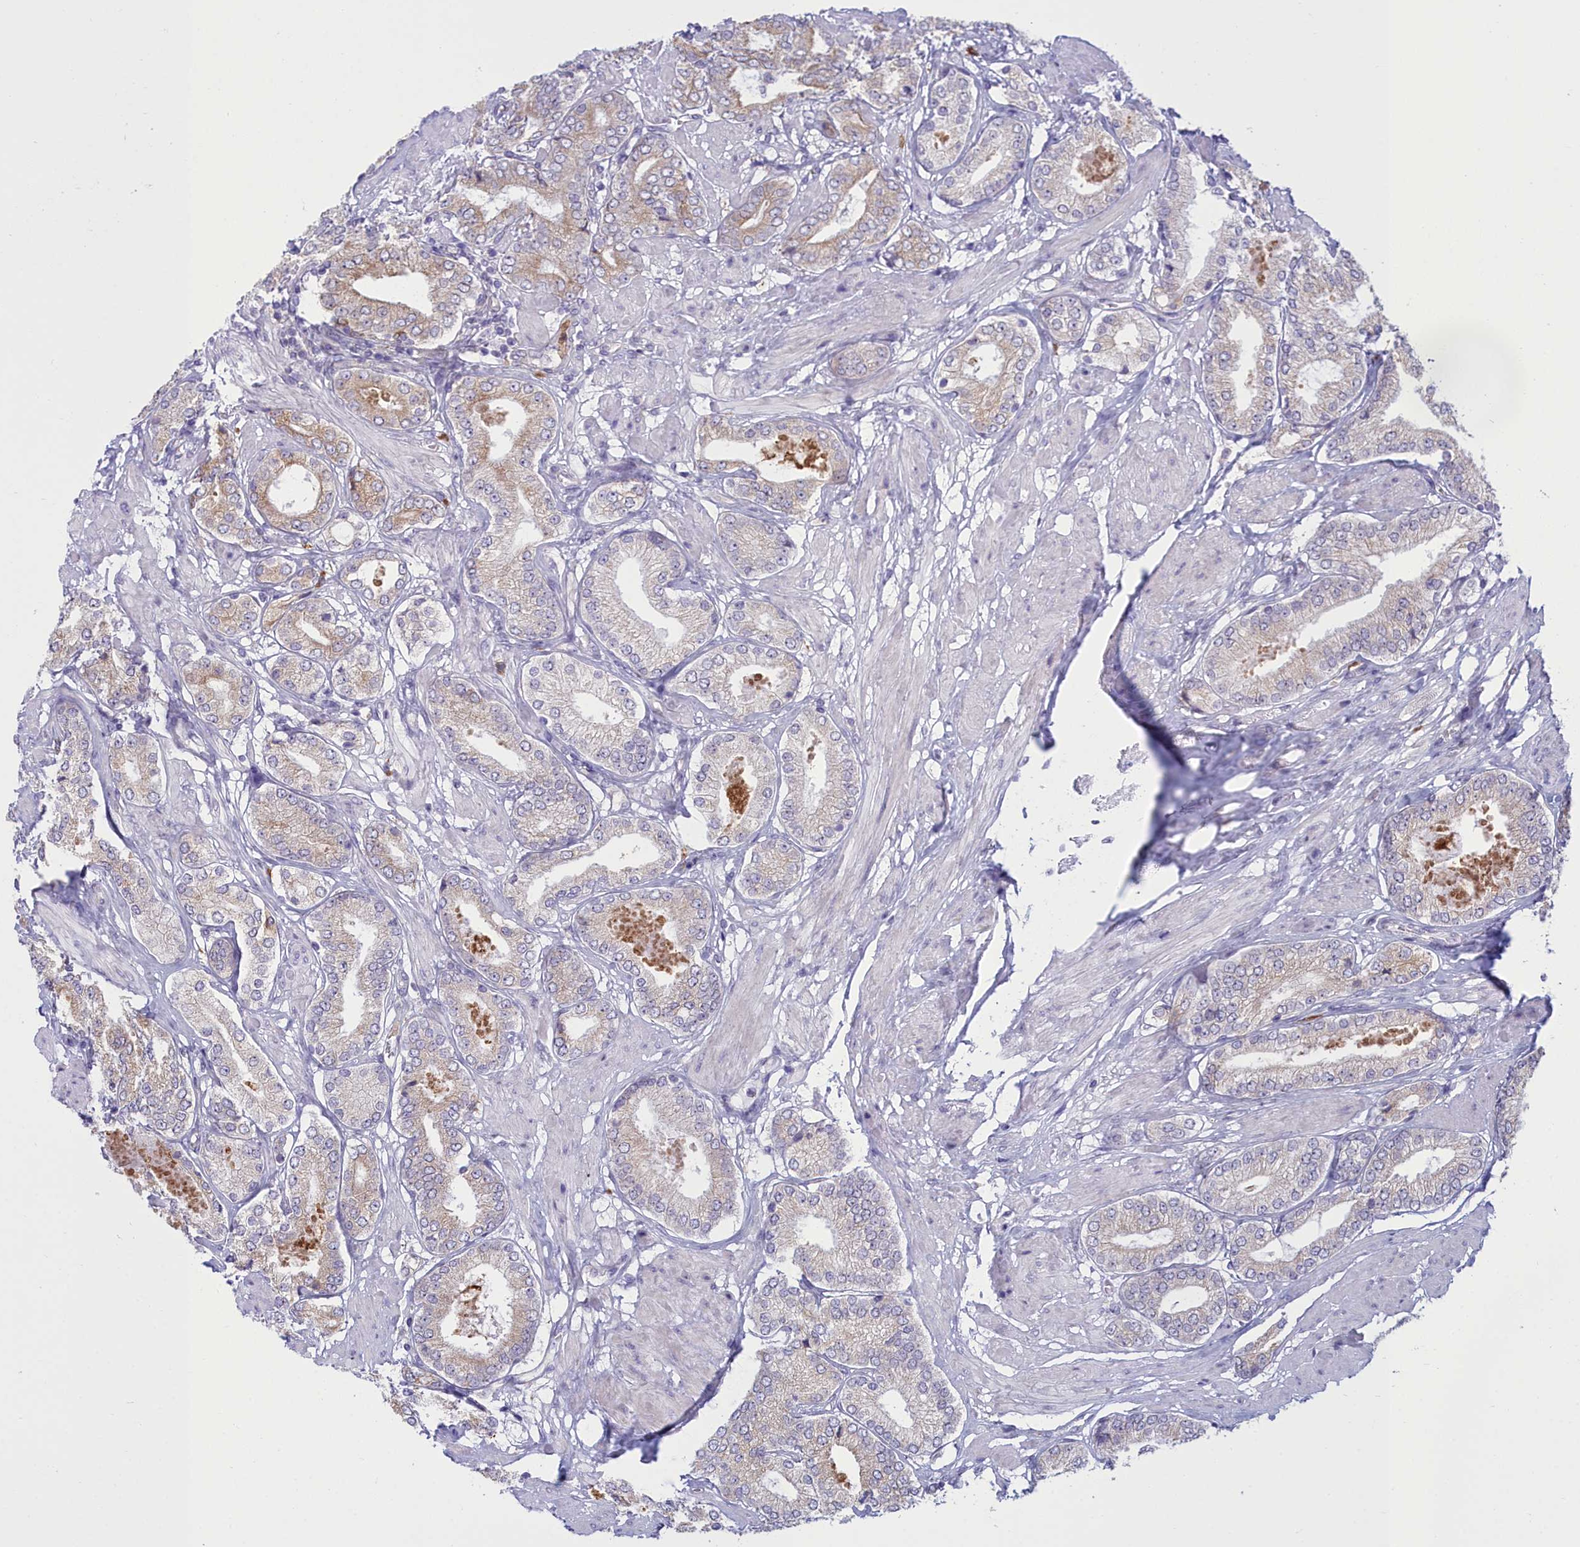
{"staining": {"intensity": "weak", "quantity": "<25%", "location": "cytoplasmic/membranous"}, "tissue": "prostate cancer", "cell_type": "Tumor cells", "image_type": "cancer", "snomed": [{"axis": "morphology", "description": "Adenocarcinoma, High grade"}, {"axis": "topography", "description": "Prostate and seminal vesicle, NOS"}], "caption": "Human prostate cancer stained for a protein using immunohistochemistry (IHC) reveals no staining in tumor cells.", "gene": "HM13", "patient": {"sex": "male", "age": 64}}